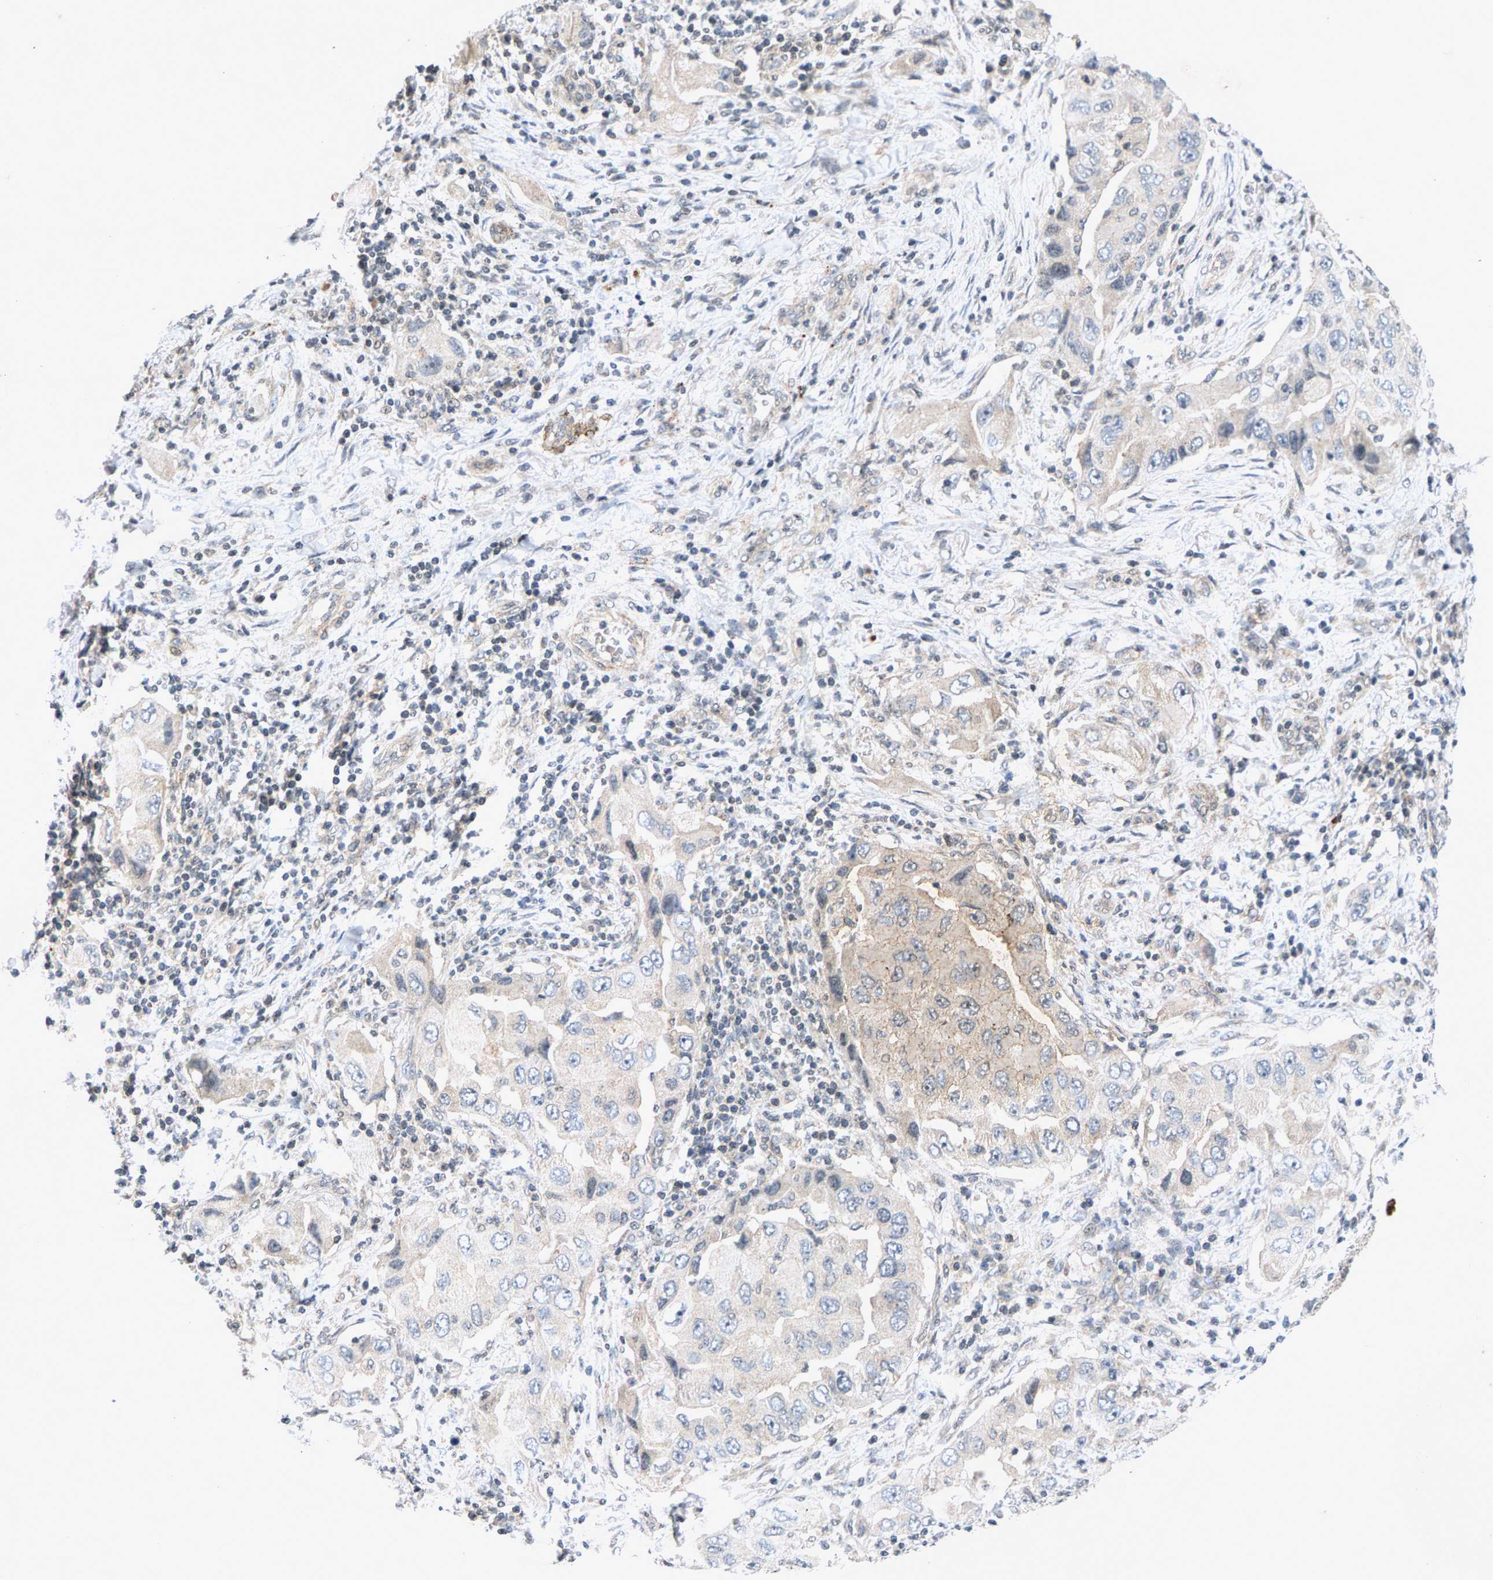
{"staining": {"intensity": "weak", "quantity": "<25%", "location": "cytoplasmic/membranous"}, "tissue": "lung cancer", "cell_type": "Tumor cells", "image_type": "cancer", "snomed": [{"axis": "morphology", "description": "Adenocarcinoma, NOS"}, {"axis": "topography", "description": "Lung"}], "caption": "Tumor cells are negative for brown protein staining in lung adenocarcinoma.", "gene": "ZPR1", "patient": {"sex": "female", "age": 65}}